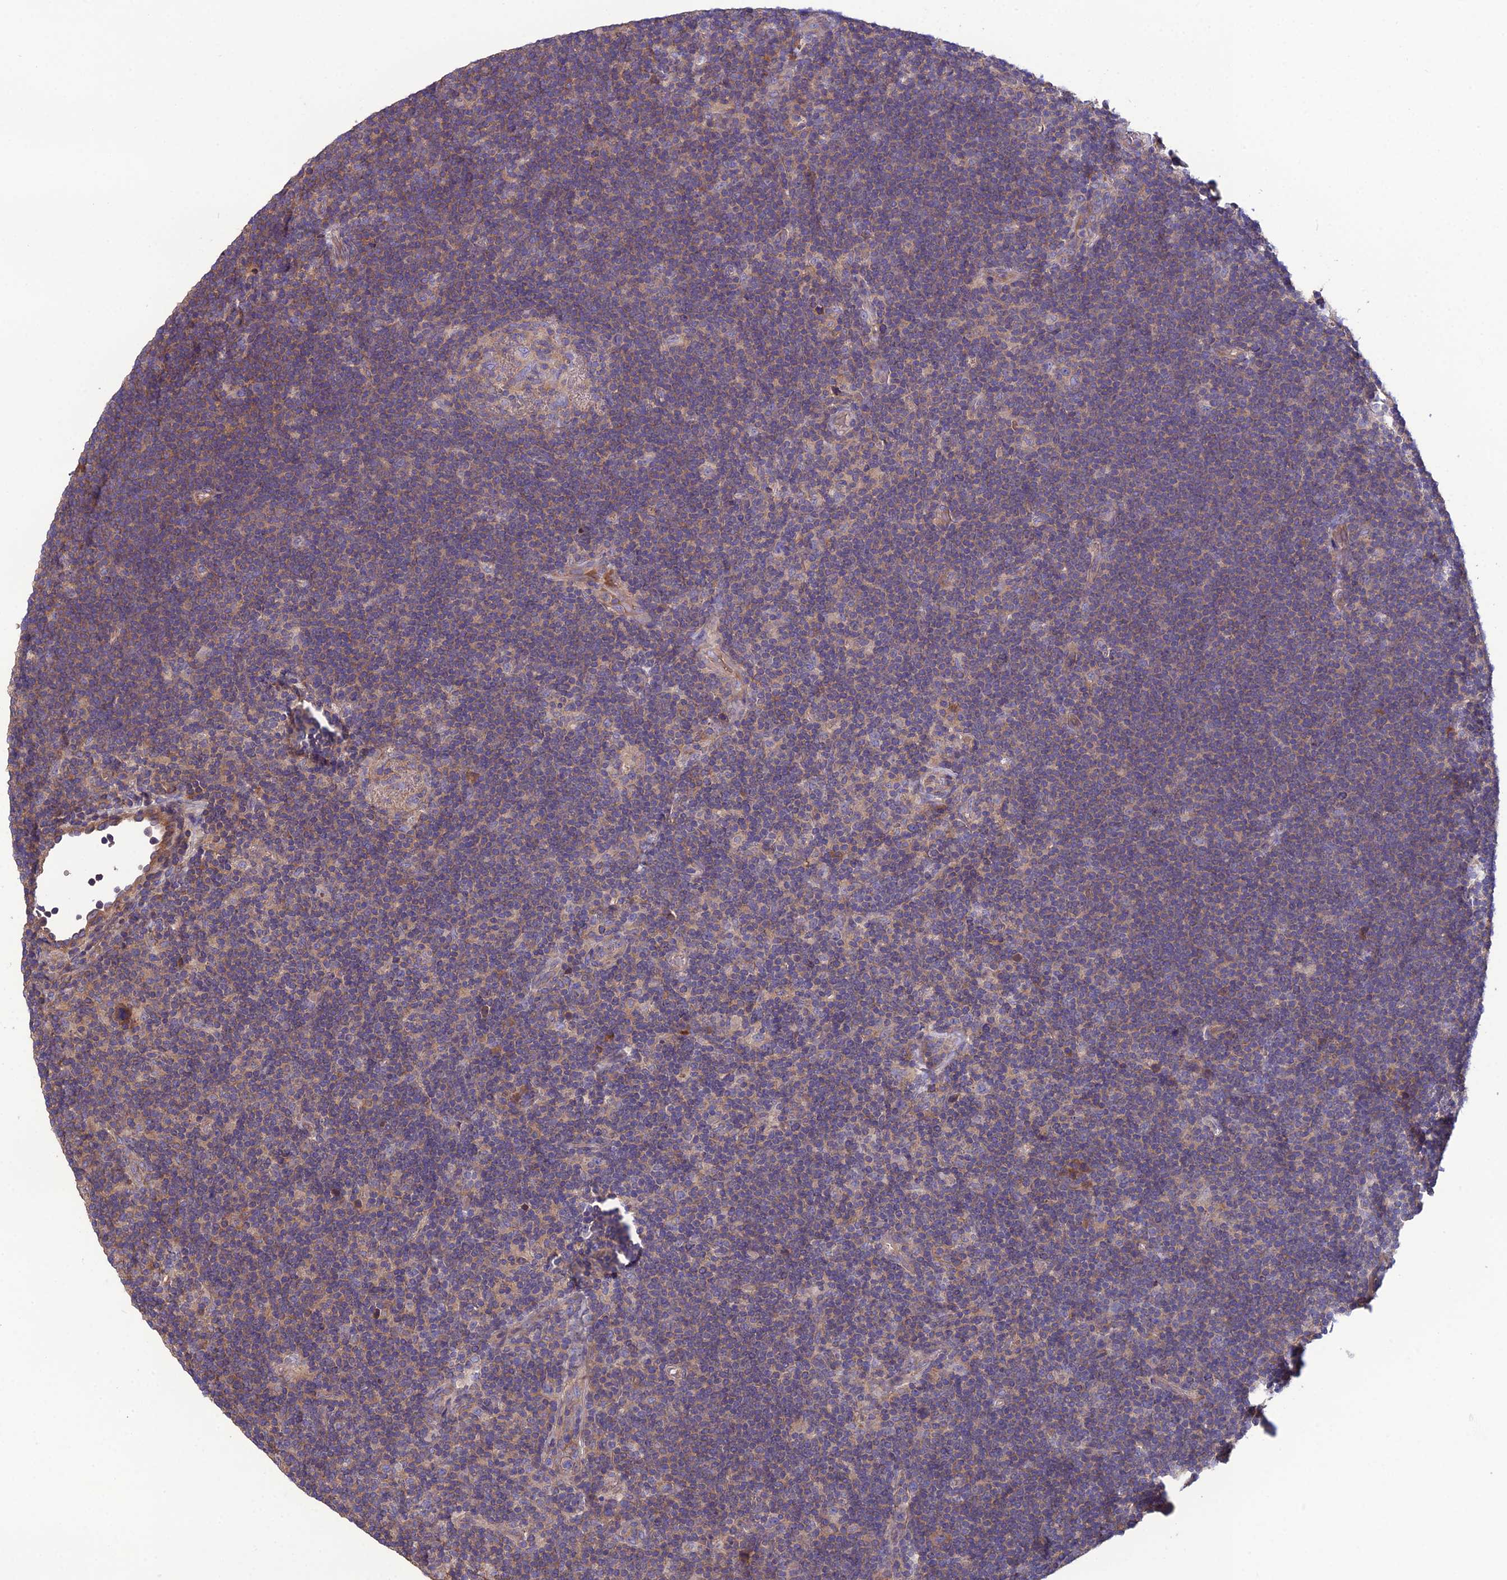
{"staining": {"intensity": "negative", "quantity": "none", "location": "none"}, "tissue": "lymphoma", "cell_type": "Tumor cells", "image_type": "cancer", "snomed": [{"axis": "morphology", "description": "Hodgkin's disease, NOS"}, {"axis": "topography", "description": "Lymph node"}], "caption": "Hodgkin's disease was stained to show a protein in brown. There is no significant staining in tumor cells. (DAB (3,3'-diaminobenzidine) immunohistochemistry with hematoxylin counter stain).", "gene": "GALR2", "patient": {"sex": "female", "age": 57}}